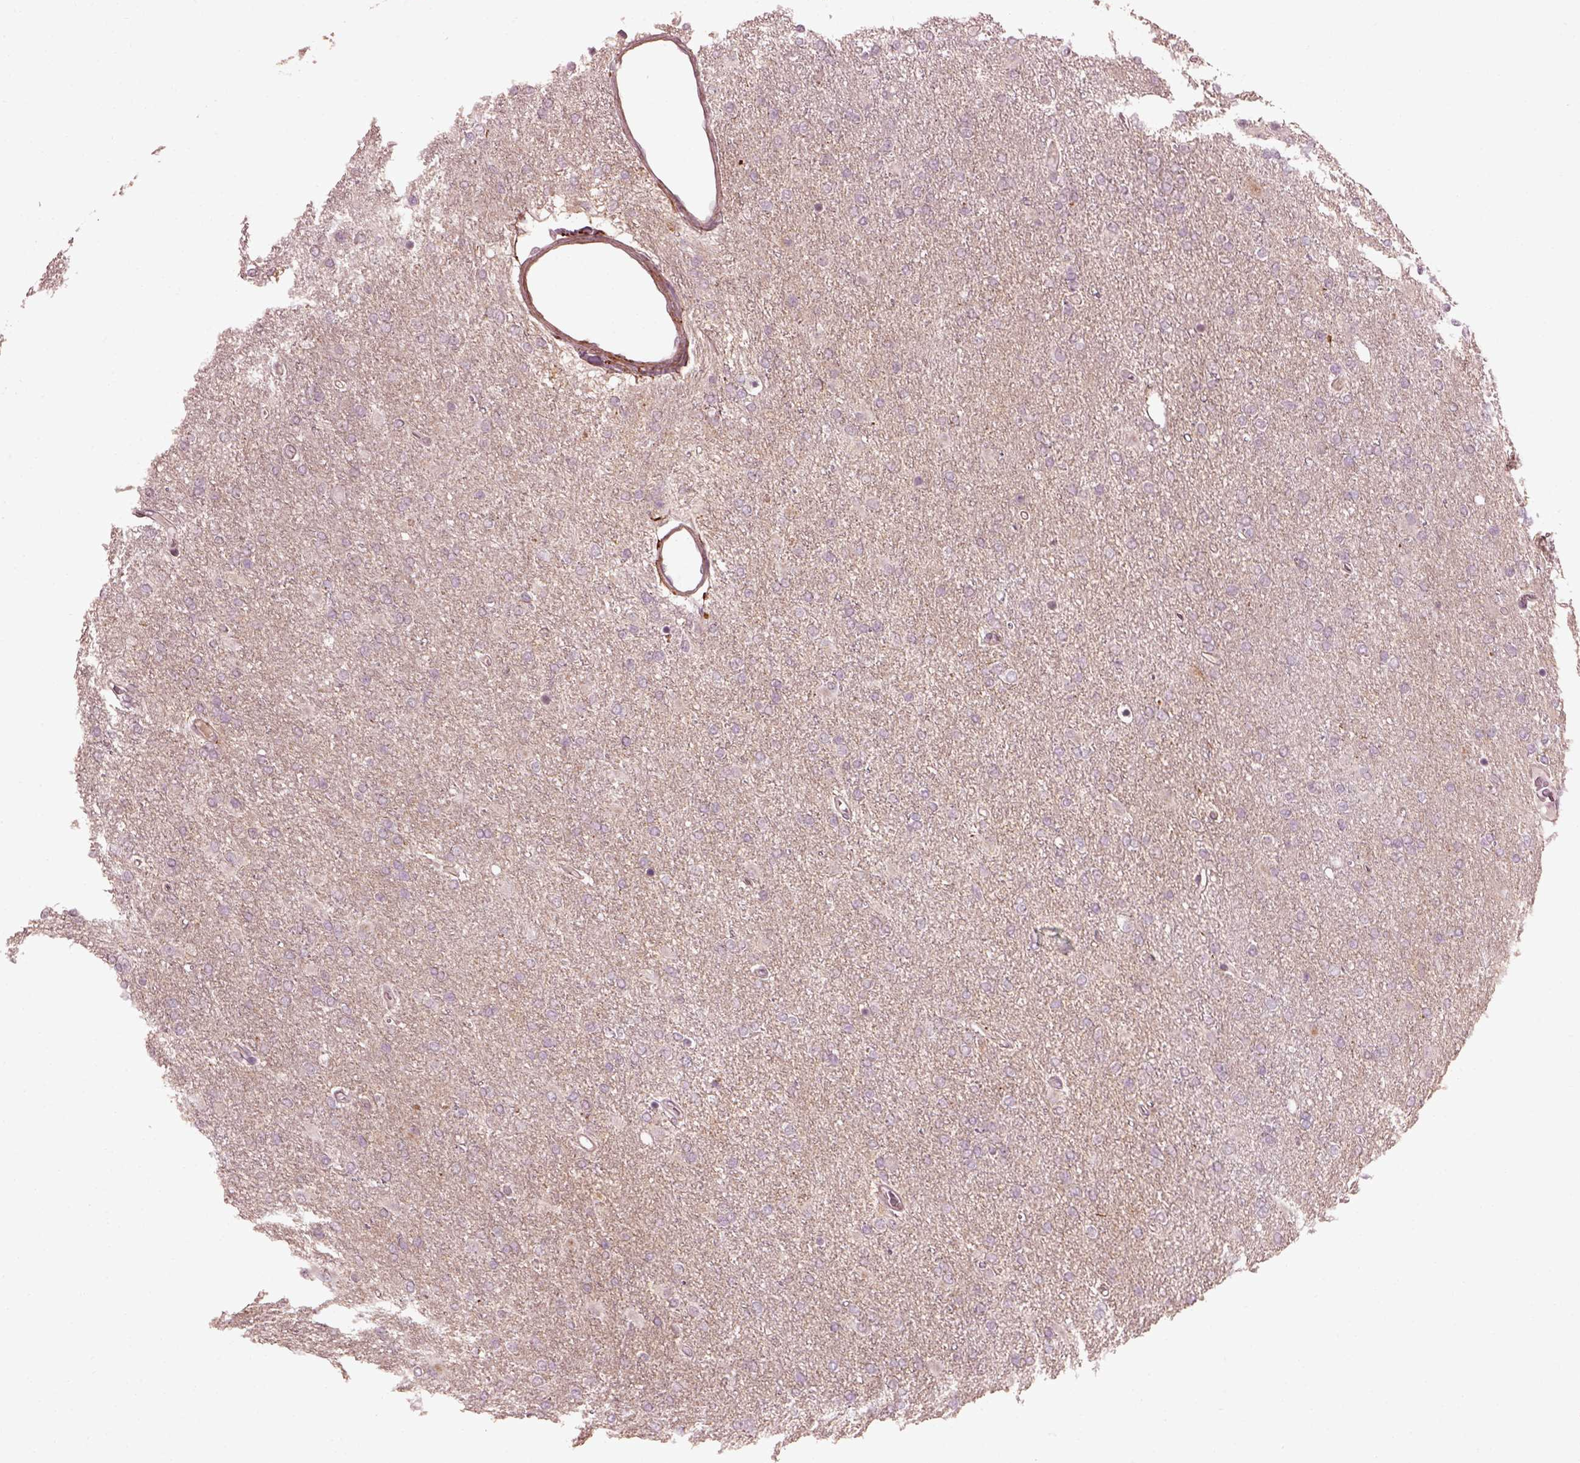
{"staining": {"intensity": "negative", "quantity": "none", "location": "none"}, "tissue": "glioma", "cell_type": "Tumor cells", "image_type": "cancer", "snomed": [{"axis": "morphology", "description": "Glioma, malignant, High grade"}, {"axis": "topography", "description": "Cerebral cortex"}], "caption": "Glioma stained for a protein using immunohistochemistry exhibits no staining tumor cells.", "gene": "EFEMP1", "patient": {"sex": "male", "age": 70}}